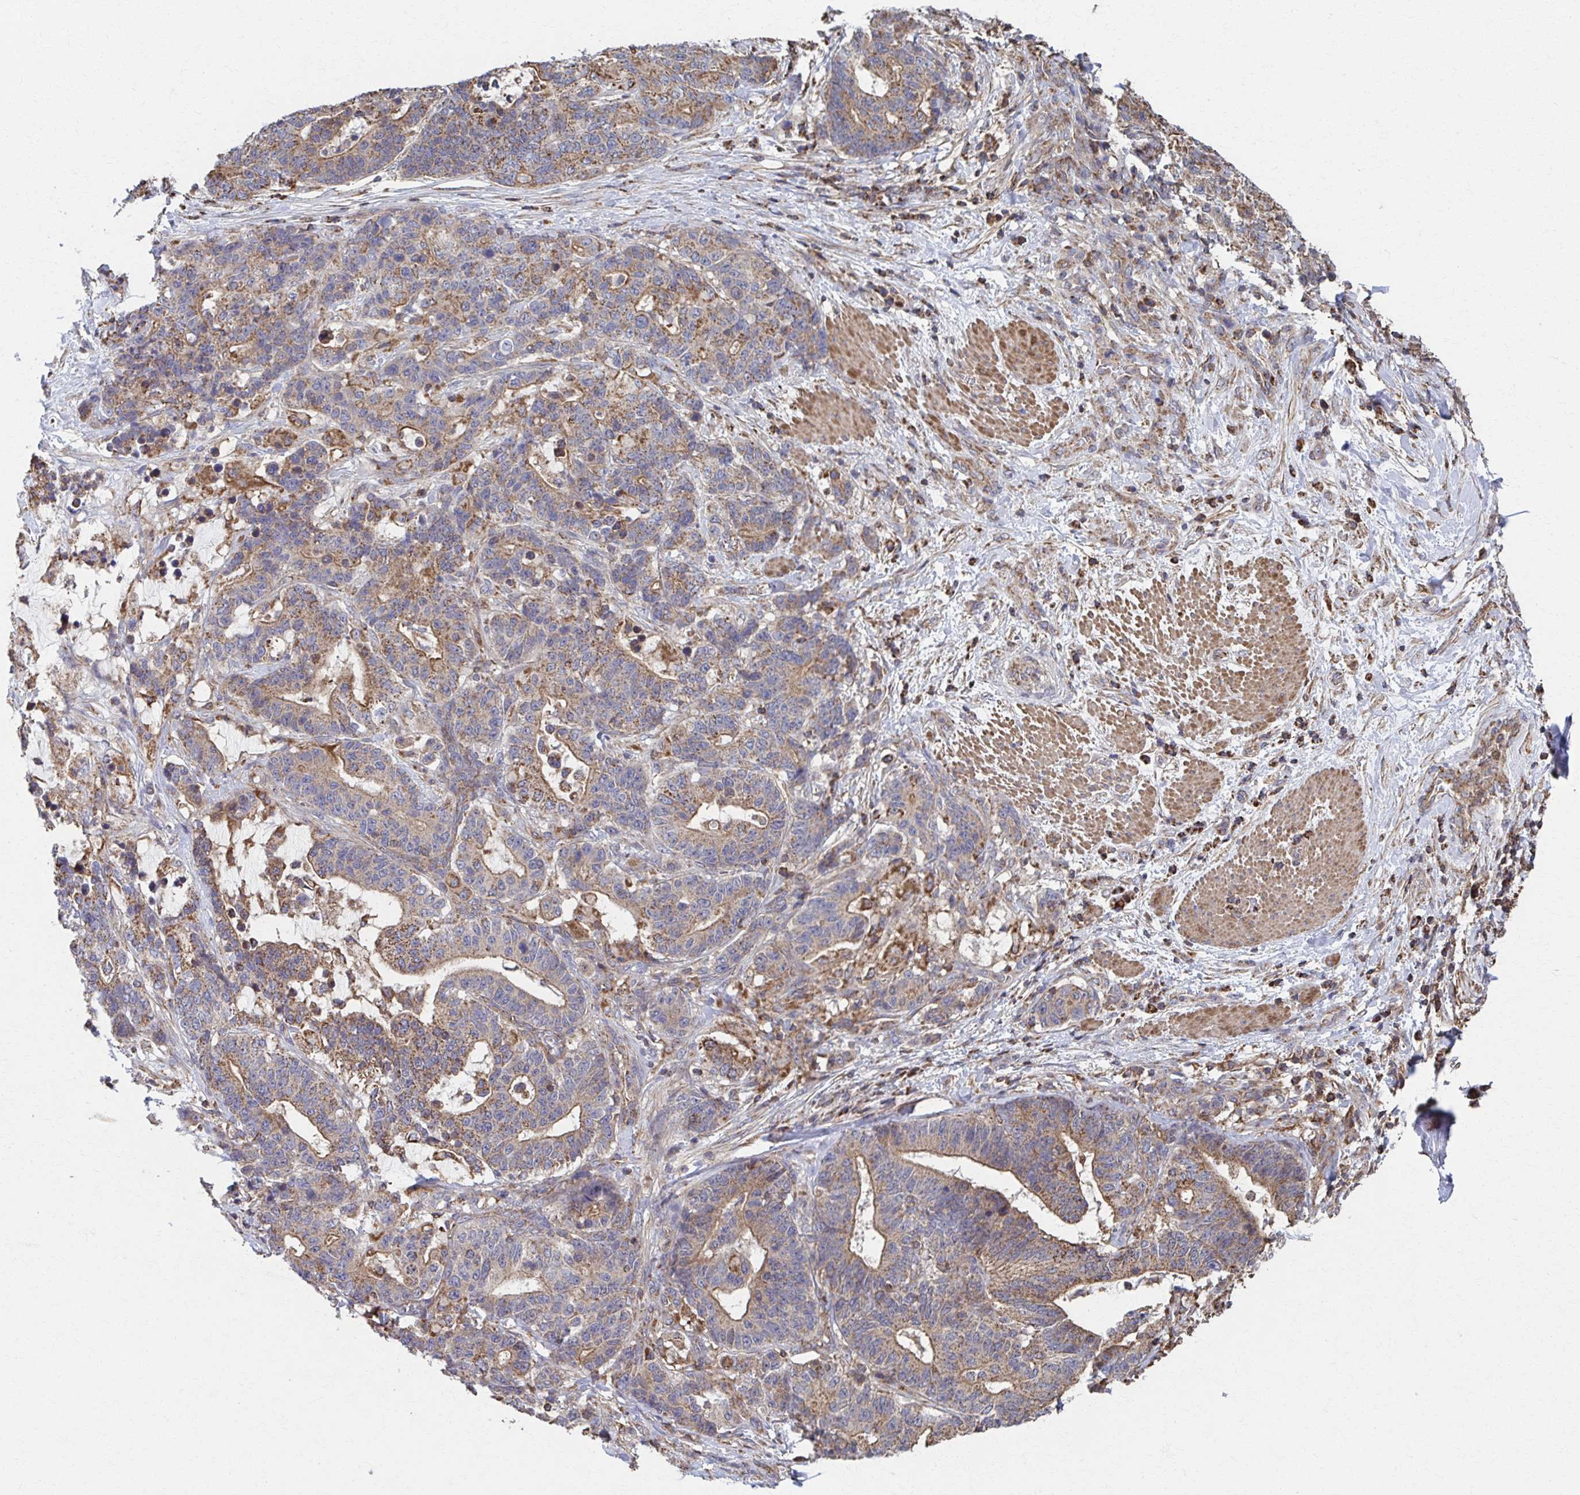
{"staining": {"intensity": "weak", "quantity": ">75%", "location": "cytoplasmic/membranous"}, "tissue": "stomach cancer", "cell_type": "Tumor cells", "image_type": "cancer", "snomed": [{"axis": "morphology", "description": "Normal tissue, NOS"}, {"axis": "morphology", "description": "Adenocarcinoma, NOS"}, {"axis": "topography", "description": "Stomach"}], "caption": "Immunohistochemical staining of human stomach cancer (adenocarcinoma) displays low levels of weak cytoplasmic/membranous staining in approximately >75% of tumor cells. The staining was performed using DAB to visualize the protein expression in brown, while the nuclei were stained in blue with hematoxylin (Magnification: 20x).", "gene": "KLHL34", "patient": {"sex": "female", "age": 64}}